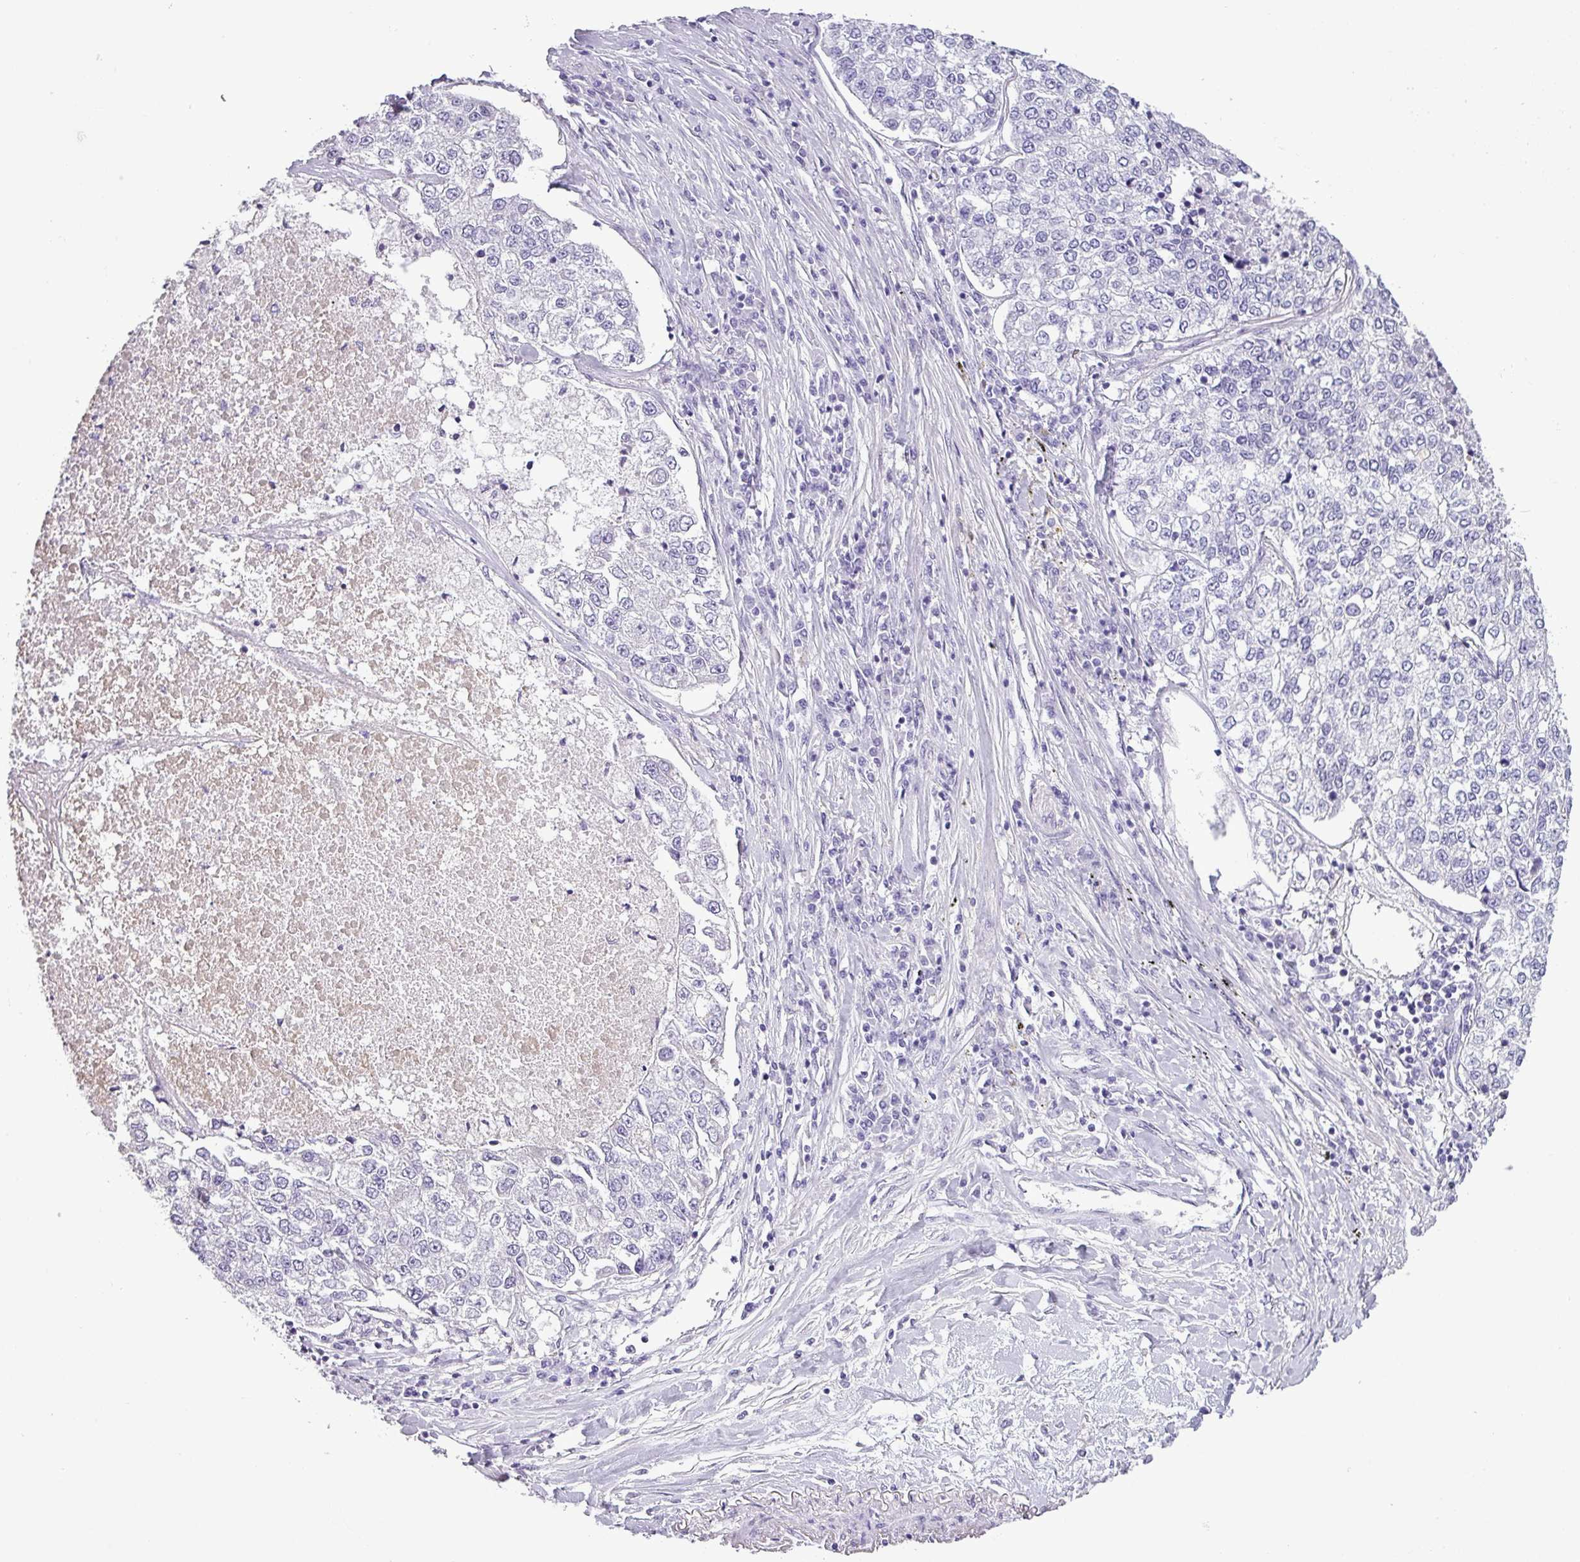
{"staining": {"intensity": "negative", "quantity": "none", "location": "none"}, "tissue": "lung cancer", "cell_type": "Tumor cells", "image_type": "cancer", "snomed": [{"axis": "morphology", "description": "Adenocarcinoma, NOS"}, {"axis": "topography", "description": "Lung"}], "caption": "This is a histopathology image of IHC staining of lung cancer (adenocarcinoma), which shows no expression in tumor cells.", "gene": "CDH16", "patient": {"sex": "male", "age": 49}}